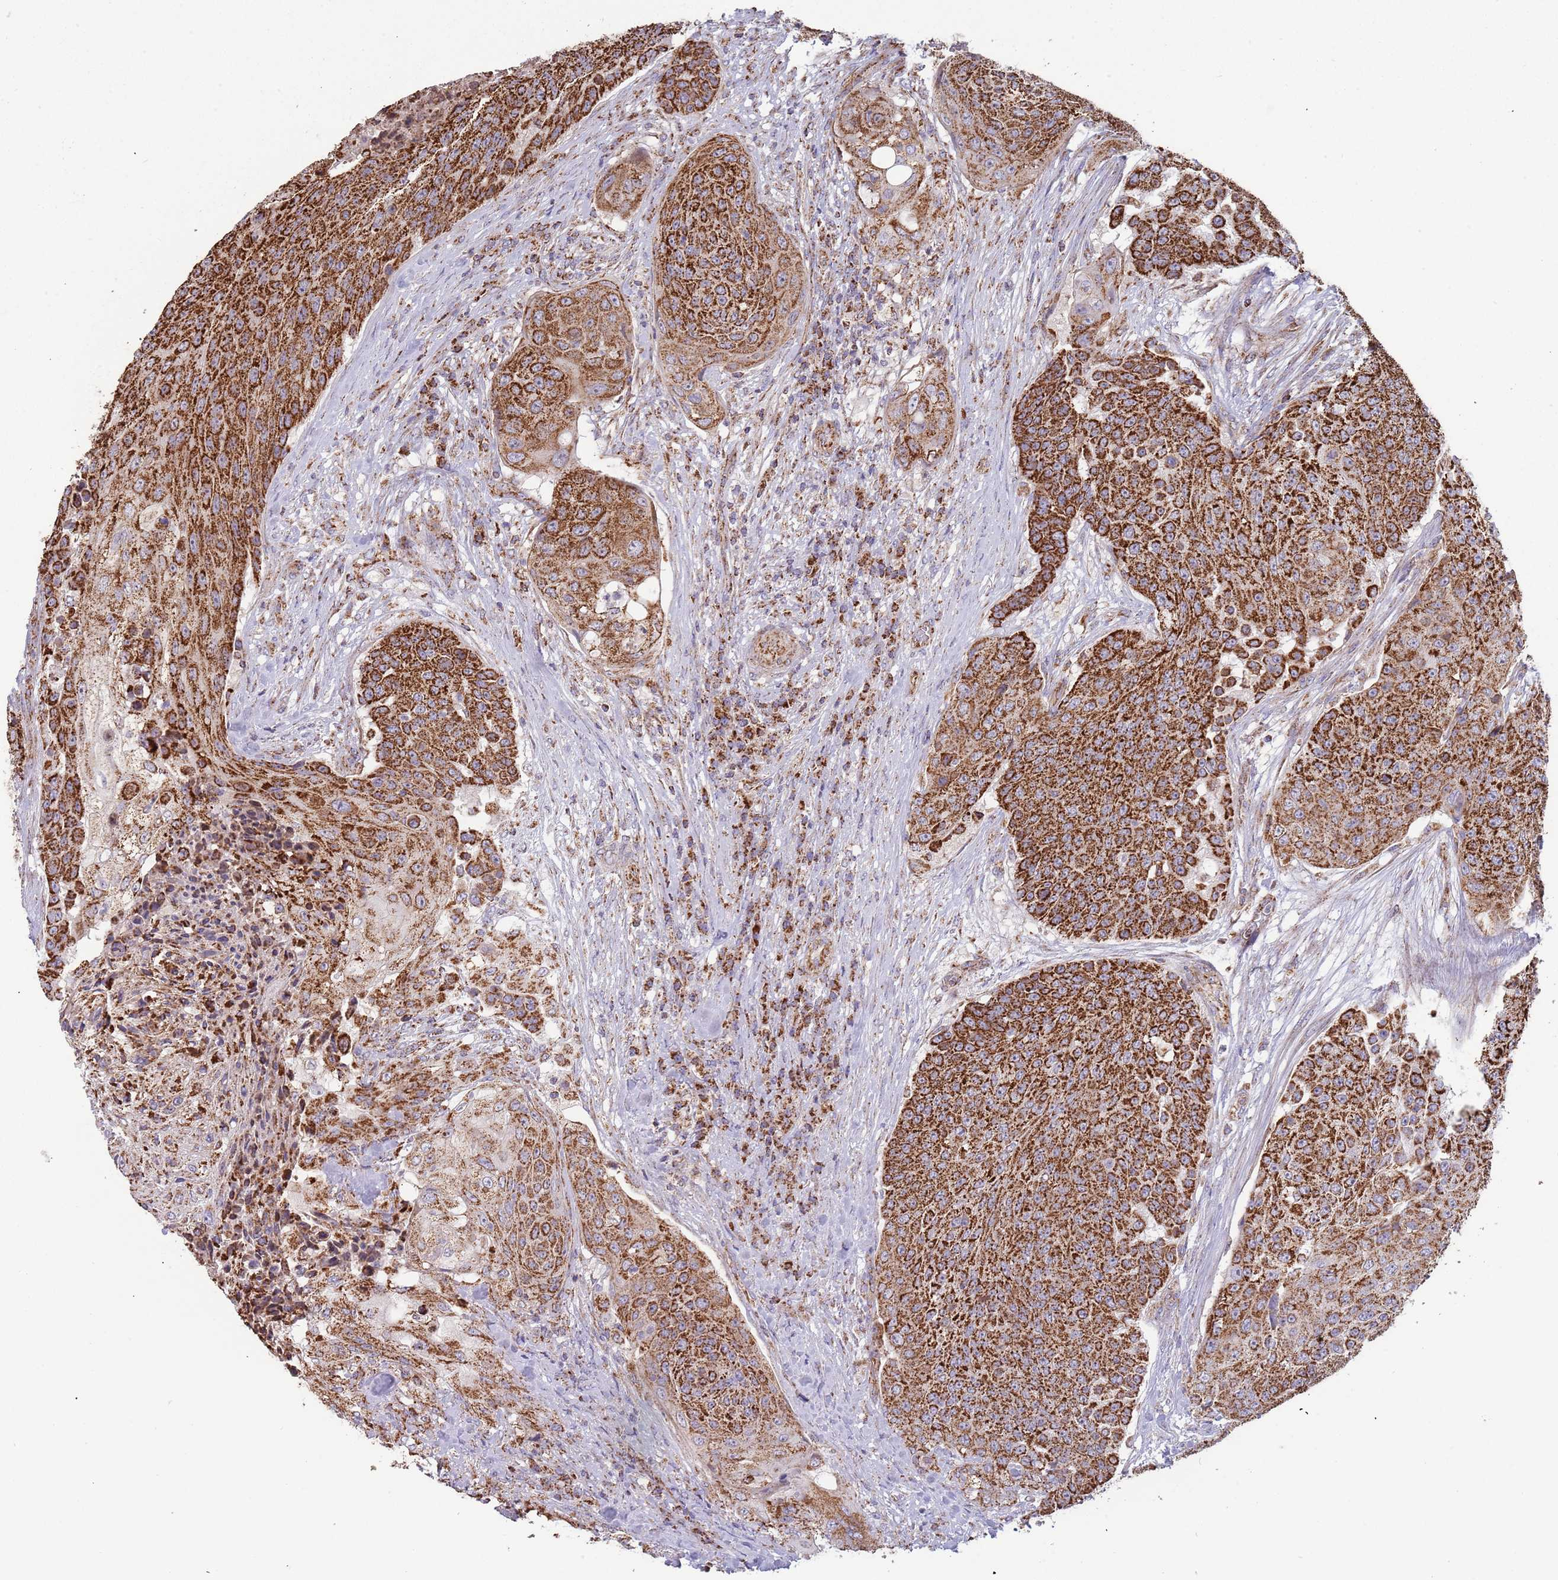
{"staining": {"intensity": "strong", "quantity": ">75%", "location": "cytoplasmic/membranous"}, "tissue": "urothelial cancer", "cell_type": "Tumor cells", "image_type": "cancer", "snomed": [{"axis": "morphology", "description": "Urothelial carcinoma, High grade"}, {"axis": "topography", "description": "Urinary bladder"}], "caption": "This micrograph displays immunohistochemistry (IHC) staining of high-grade urothelial carcinoma, with high strong cytoplasmic/membranous staining in approximately >75% of tumor cells.", "gene": "VPS16", "patient": {"sex": "female", "age": 63}}